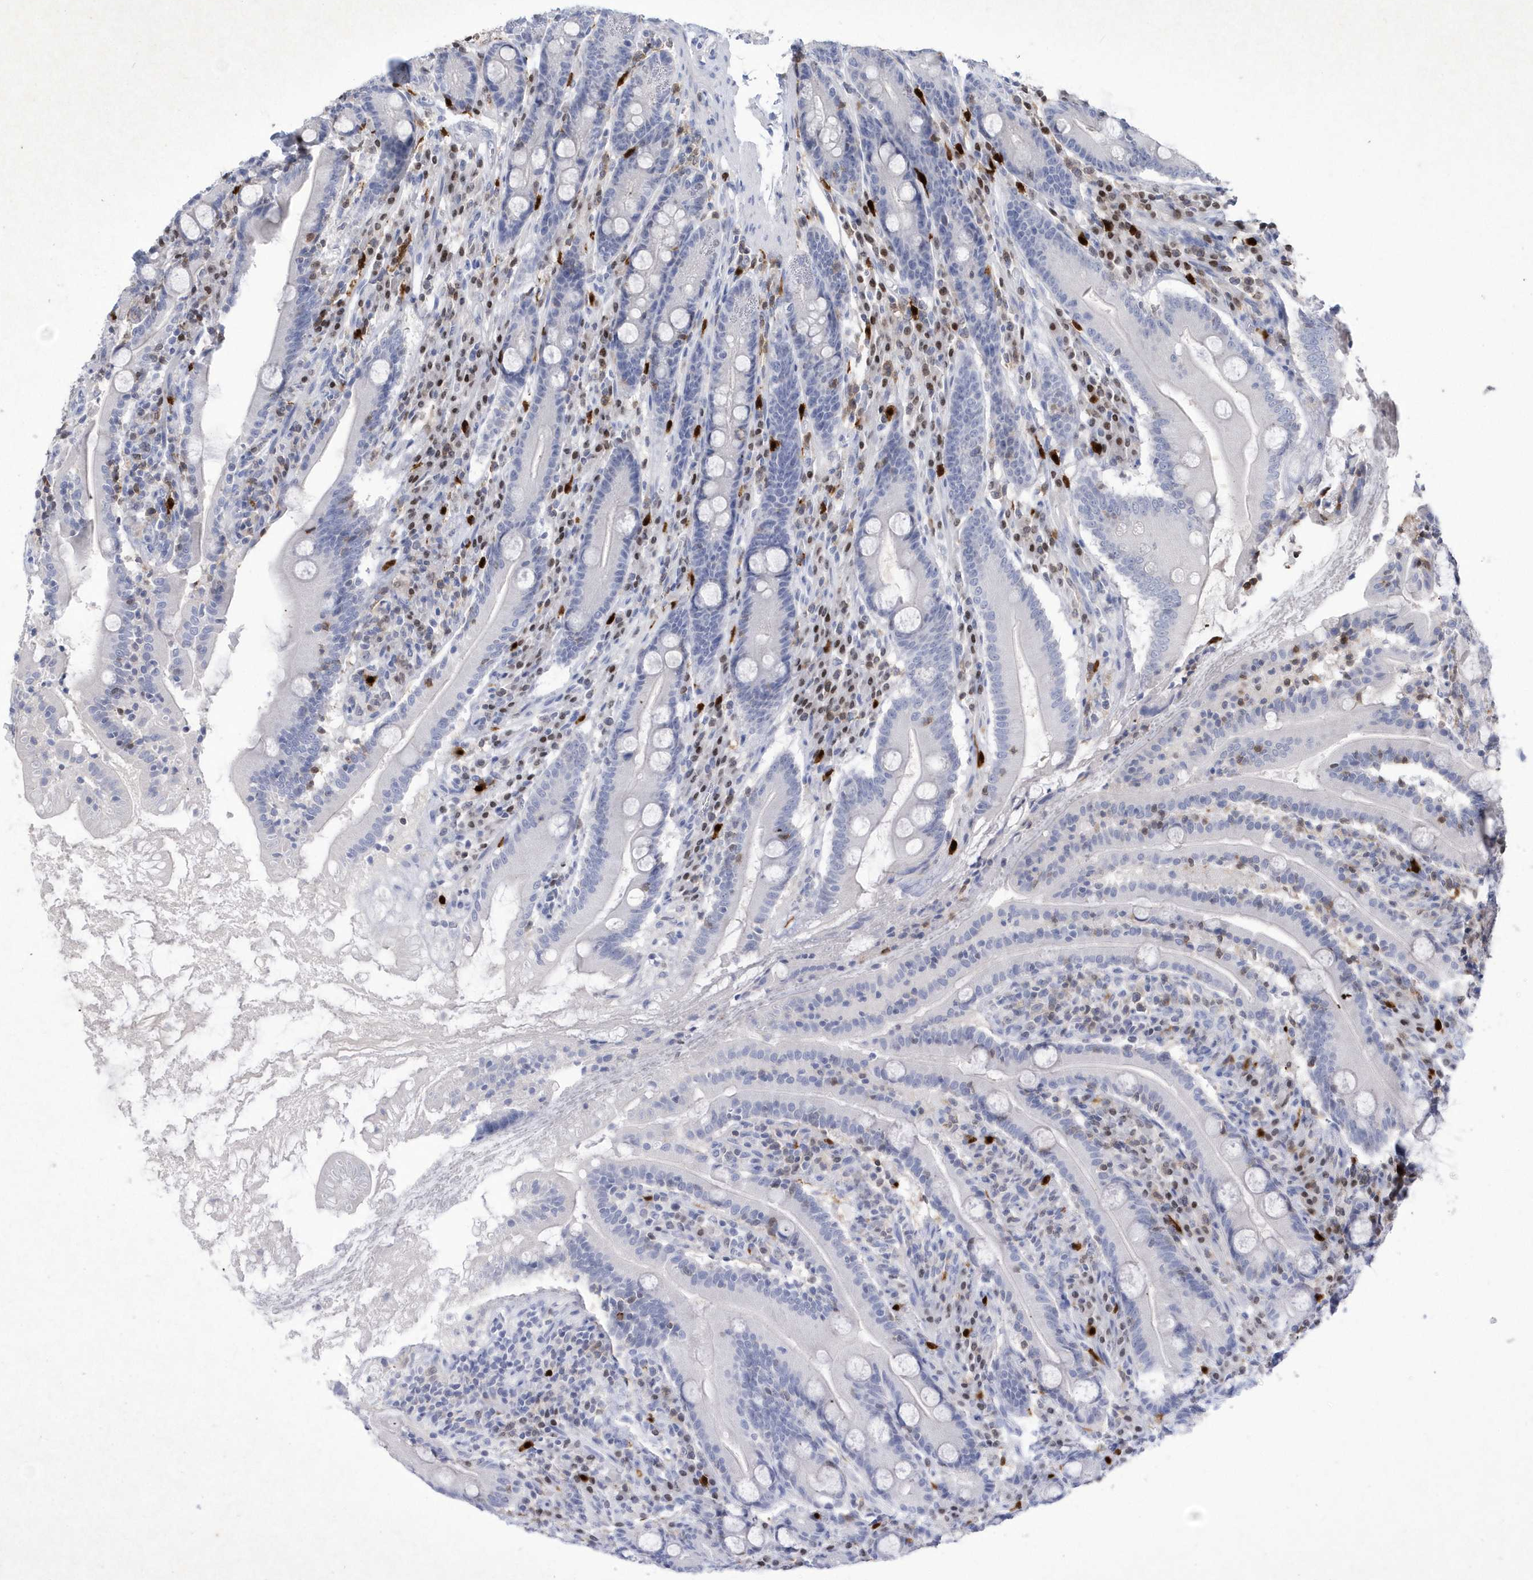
{"staining": {"intensity": "negative", "quantity": "none", "location": "none"}, "tissue": "duodenum", "cell_type": "Glandular cells", "image_type": "normal", "snomed": [{"axis": "morphology", "description": "Normal tissue, NOS"}, {"axis": "topography", "description": "Duodenum"}], "caption": "High power microscopy photomicrograph of an immunohistochemistry image of benign duodenum, revealing no significant positivity in glandular cells.", "gene": "BHLHA15", "patient": {"sex": "male", "age": 35}}